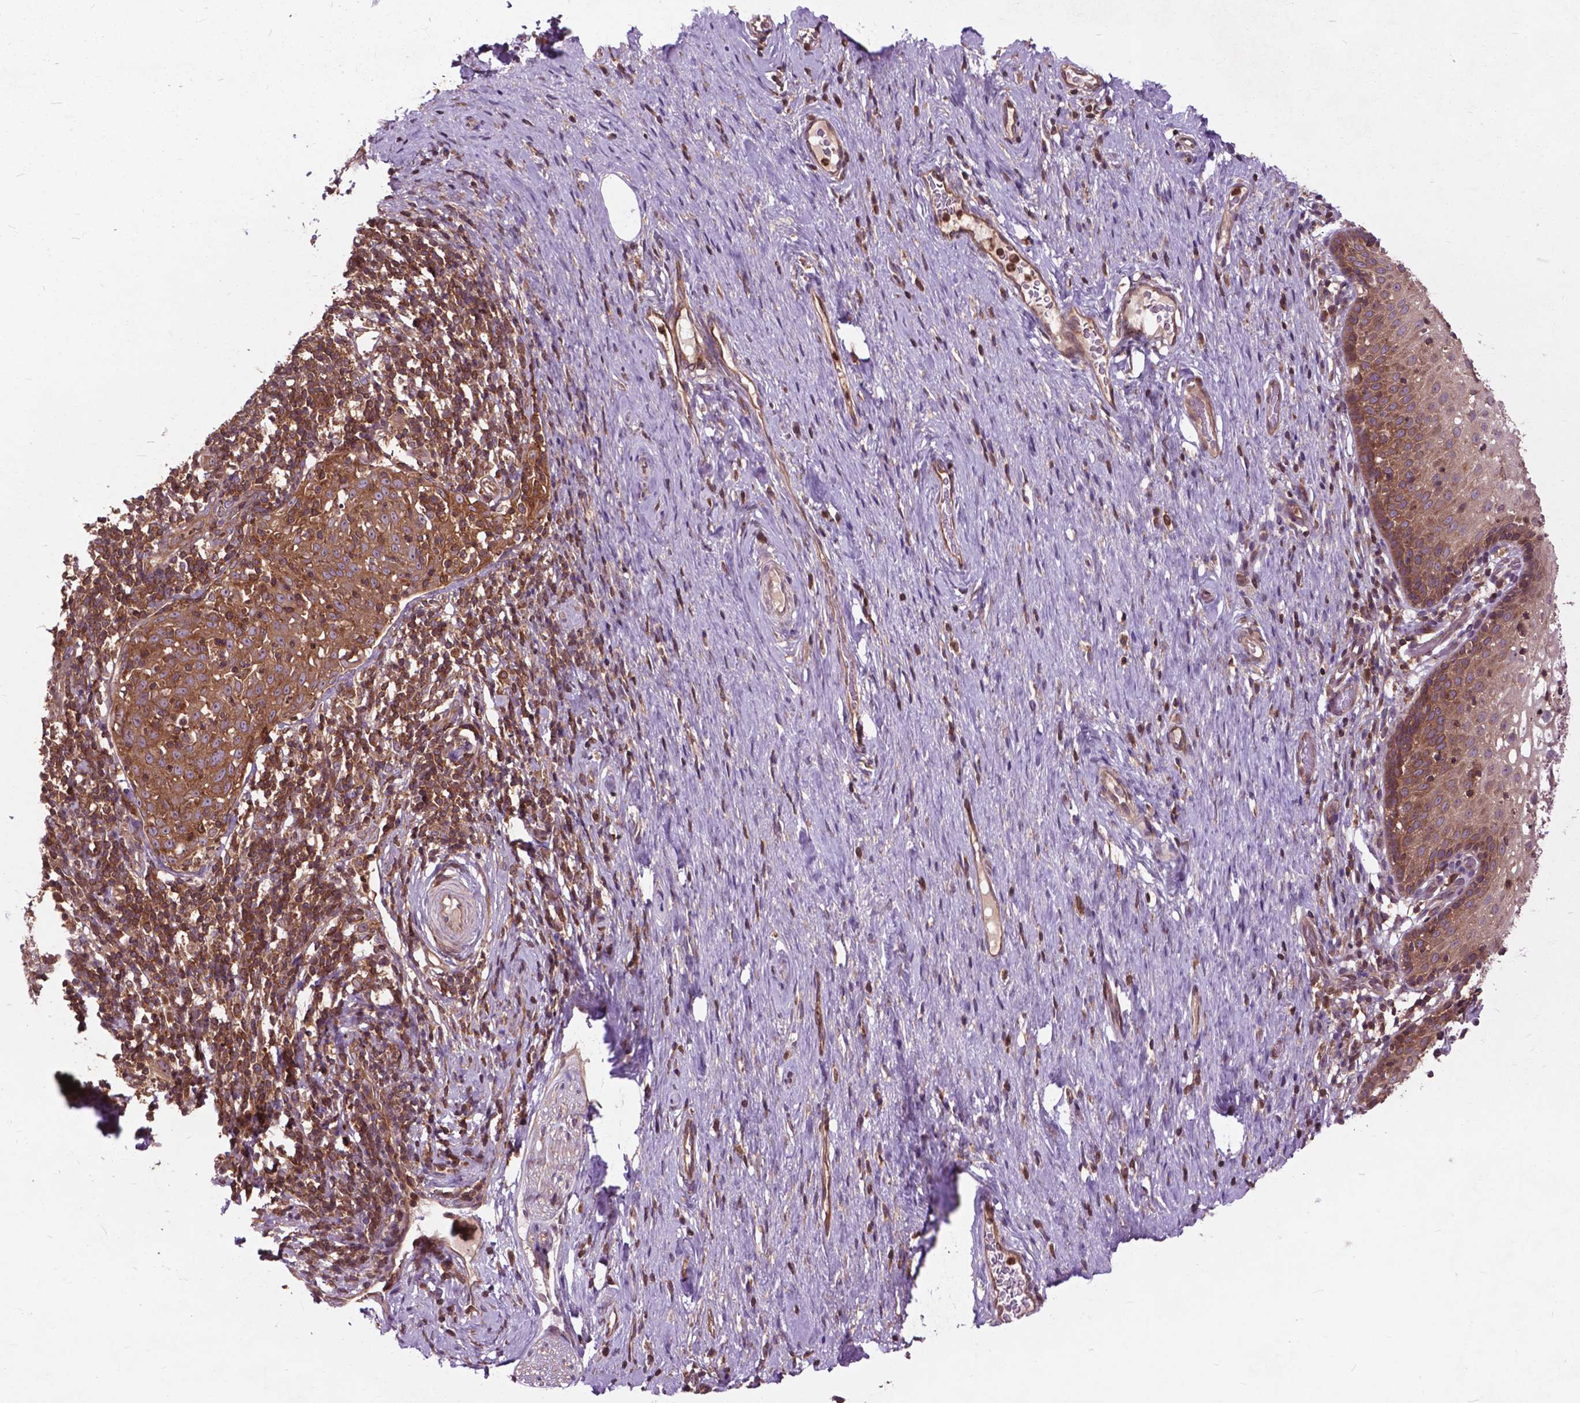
{"staining": {"intensity": "moderate", "quantity": ">75%", "location": "cytoplasmic/membranous"}, "tissue": "cervical cancer", "cell_type": "Tumor cells", "image_type": "cancer", "snomed": [{"axis": "morphology", "description": "Squamous cell carcinoma, NOS"}, {"axis": "topography", "description": "Cervix"}], "caption": "The photomicrograph shows a brown stain indicating the presence of a protein in the cytoplasmic/membranous of tumor cells in cervical cancer (squamous cell carcinoma).", "gene": "ARAF", "patient": {"sex": "female", "age": 51}}